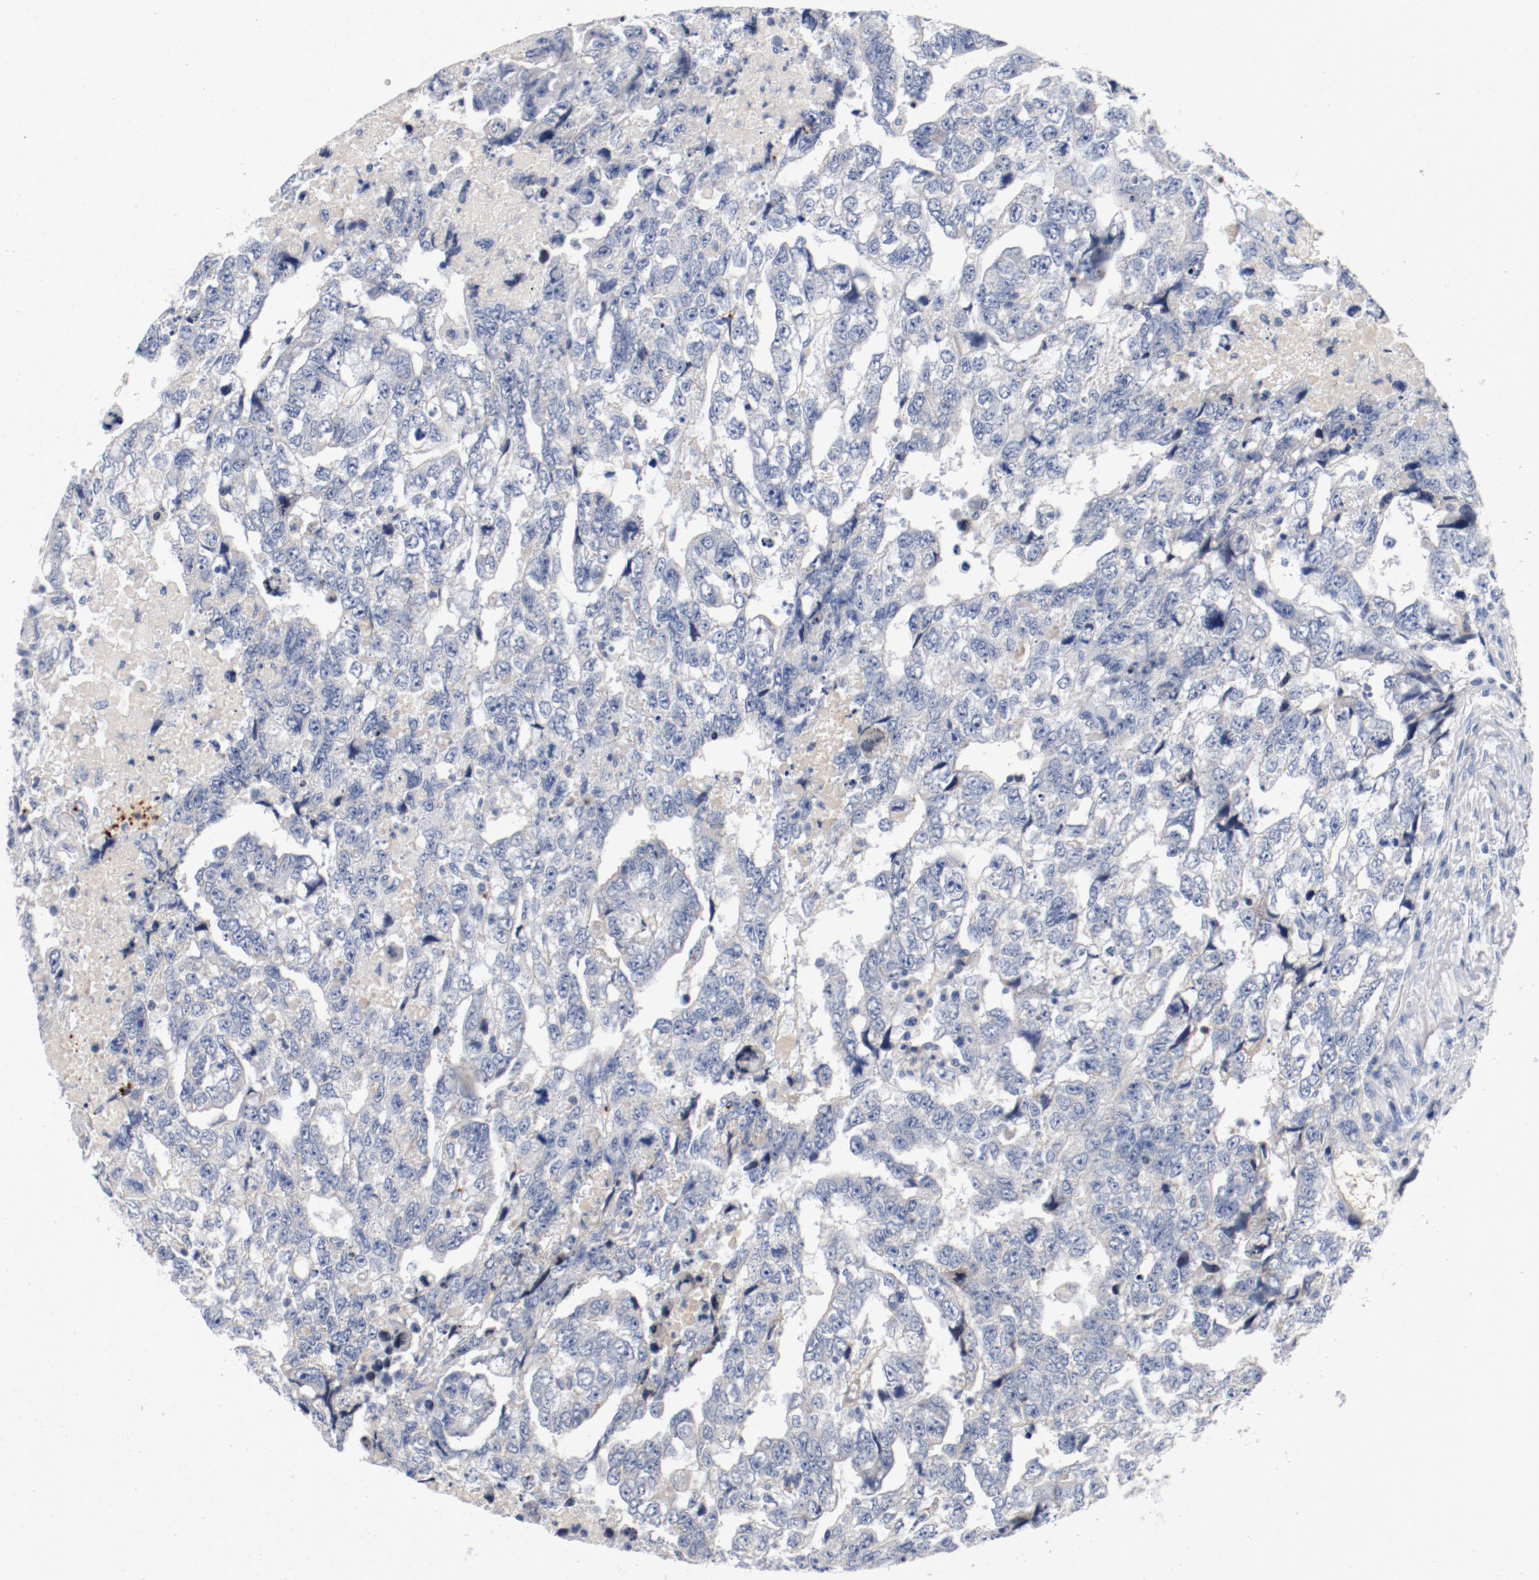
{"staining": {"intensity": "weak", "quantity": "<25%", "location": "cytoplasmic/membranous"}, "tissue": "testis cancer", "cell_type": "Tumor cells", "image_type": "cancer", "snomed": [{"axis": "morphology", "description": "Carcinoma, Embryonal, NOS"}, {"axis": "topography", "description": "Testis"}], "caption": "DAB immunohistochemical staining of human testis embryonal carcinoma reveals no significant staining in tumor cells.", "gene": "PIM1", "patient": {"sex": "male", "age": 36}}